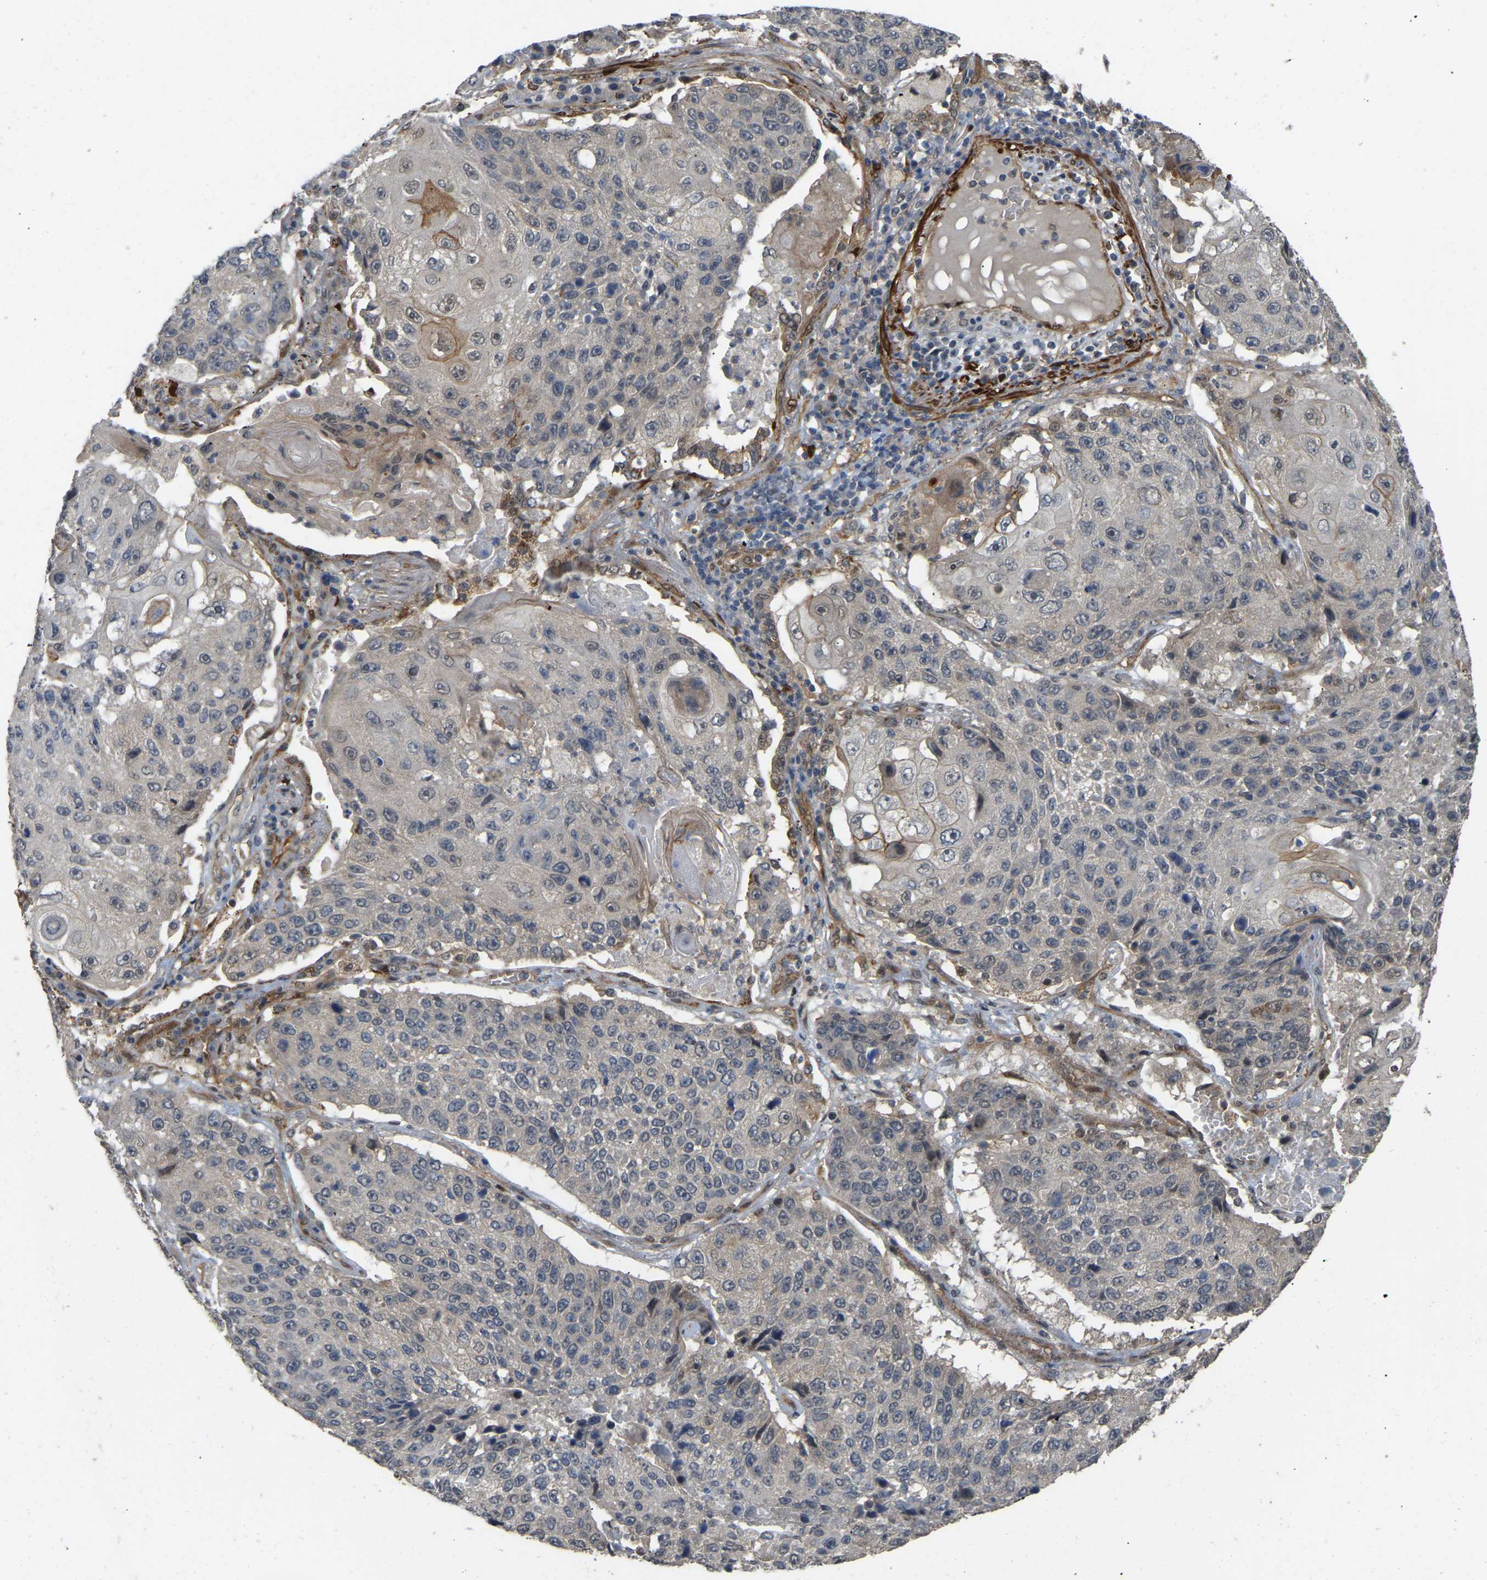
{"staining": {"intensity": "negative", "quantity": "none", "location": "none"}, "tissue": "lung cancer", "cell_type": "Tumor cells", "image_type": "cancer", "snomed": [{"axis": "morphology", "description": "Squamous cell carcinoma, NOS"}, {"axis": "topography", "description": "Lung"}], "caption": "Immunohistochemistry (IHC) micrograph of lung cancer (squamous cell carcinoma) stained for a protein (brown), which exhibits no expression in tumor cells.", "gene": "LIMK2", "patient": {"sex": "male", "age": 61}}